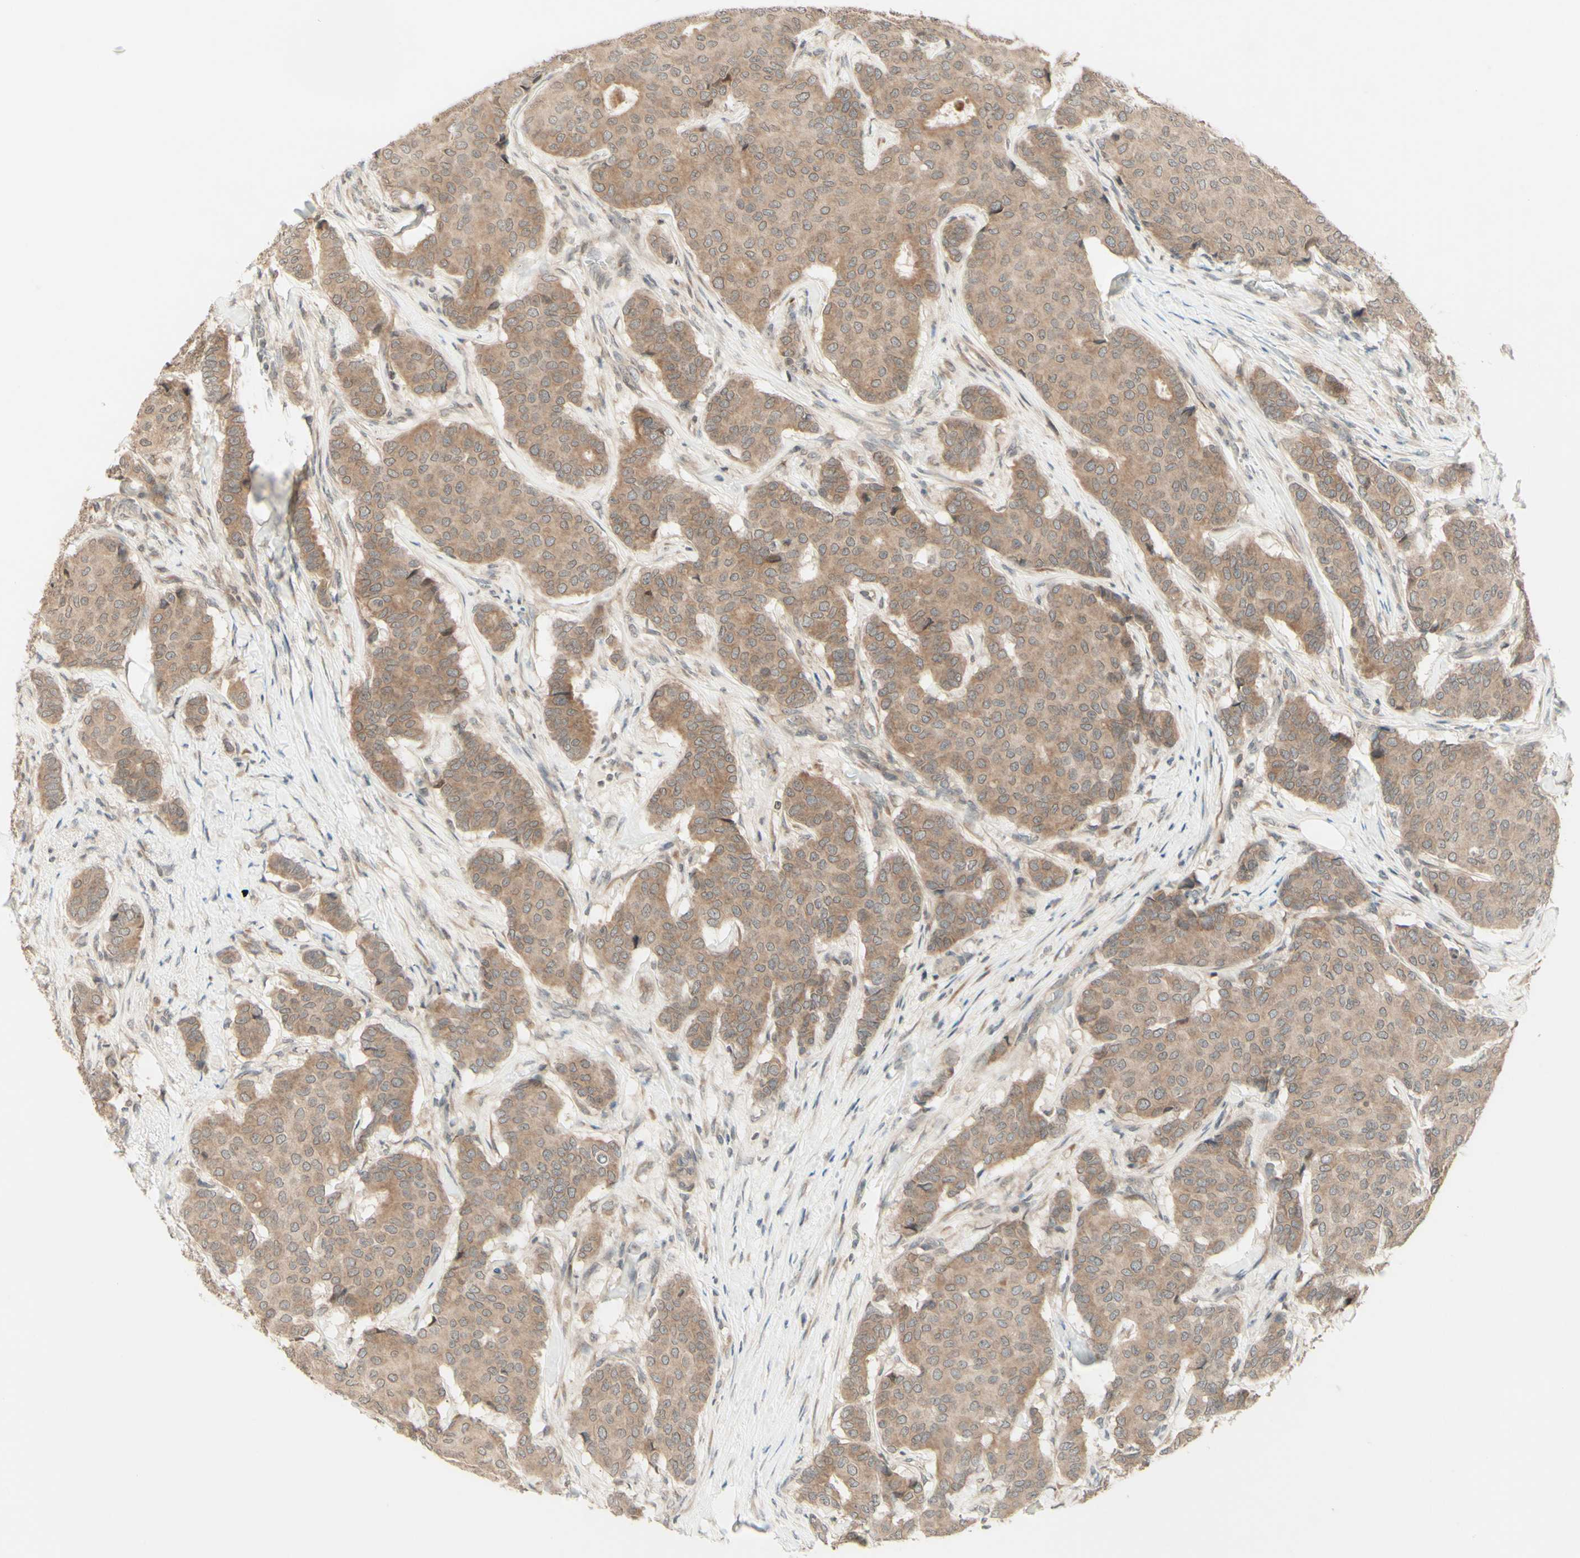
{"staining": {"intensity": "moderate", "quantity": ">75%", "location": "cytoplasmic/membranous"}, "tissue": "breast cancer", "cell_type": "Tumor cells", "image_type": "cancer", "snomed": [{"axis": "morphology", "description": "Duct carcinoma"}, {"axis": "topography", "description": "Breast"}], "caption": "Immunohistochemistry (IHC) of human breast cancer displays medium levels of moderate cytoplasmic/membranous staining in about >75% of tumor cells. The protein is stained brown, and the nuclei are stained in blue (DAB IHC with brightfield microscopy, high magnification).", "gene": "ZW10", "patient": {"sex": "female", "age": 75}}